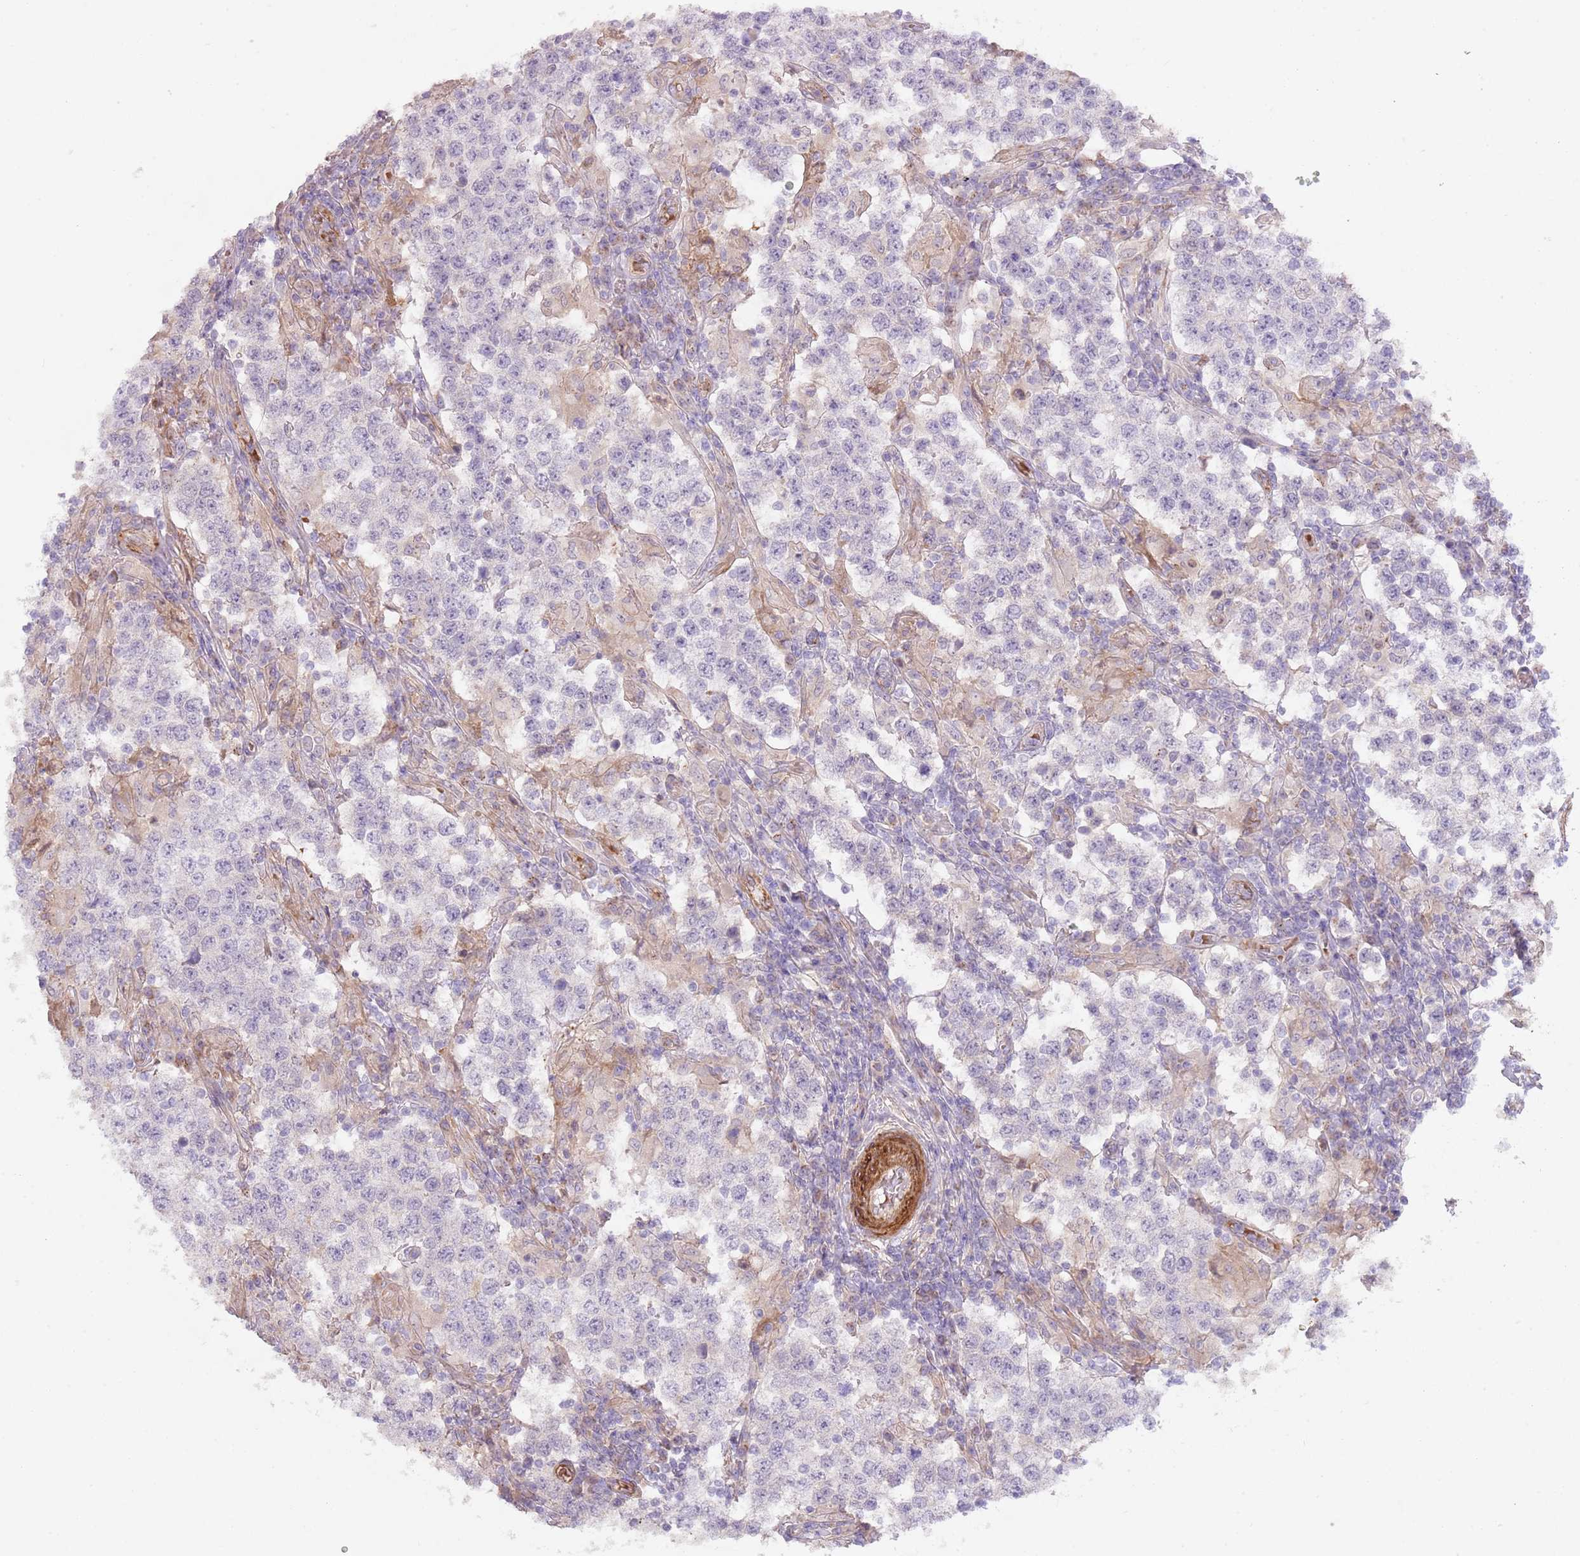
{"staining": {"intensity": "negative", "quantity": "none", "location": "none"}, "tissue": "testis cancer", "cell_type": "Tumor cells", "image_type": "cancer", "snomed": [{"axis": "morphology", "description": "Seminoma, NOS"}, {"axis": "morphology", "description": "Carcinoma, Embryonal, NOS"}, {"axis": "topography", "description": "Testis"}], "caption": "A histopathology image of testis cancer stained for a protein displays no brown staining in tumor cells.", "gene": "TINAGL1", "patient": {"sex": "male", "age": 41}}